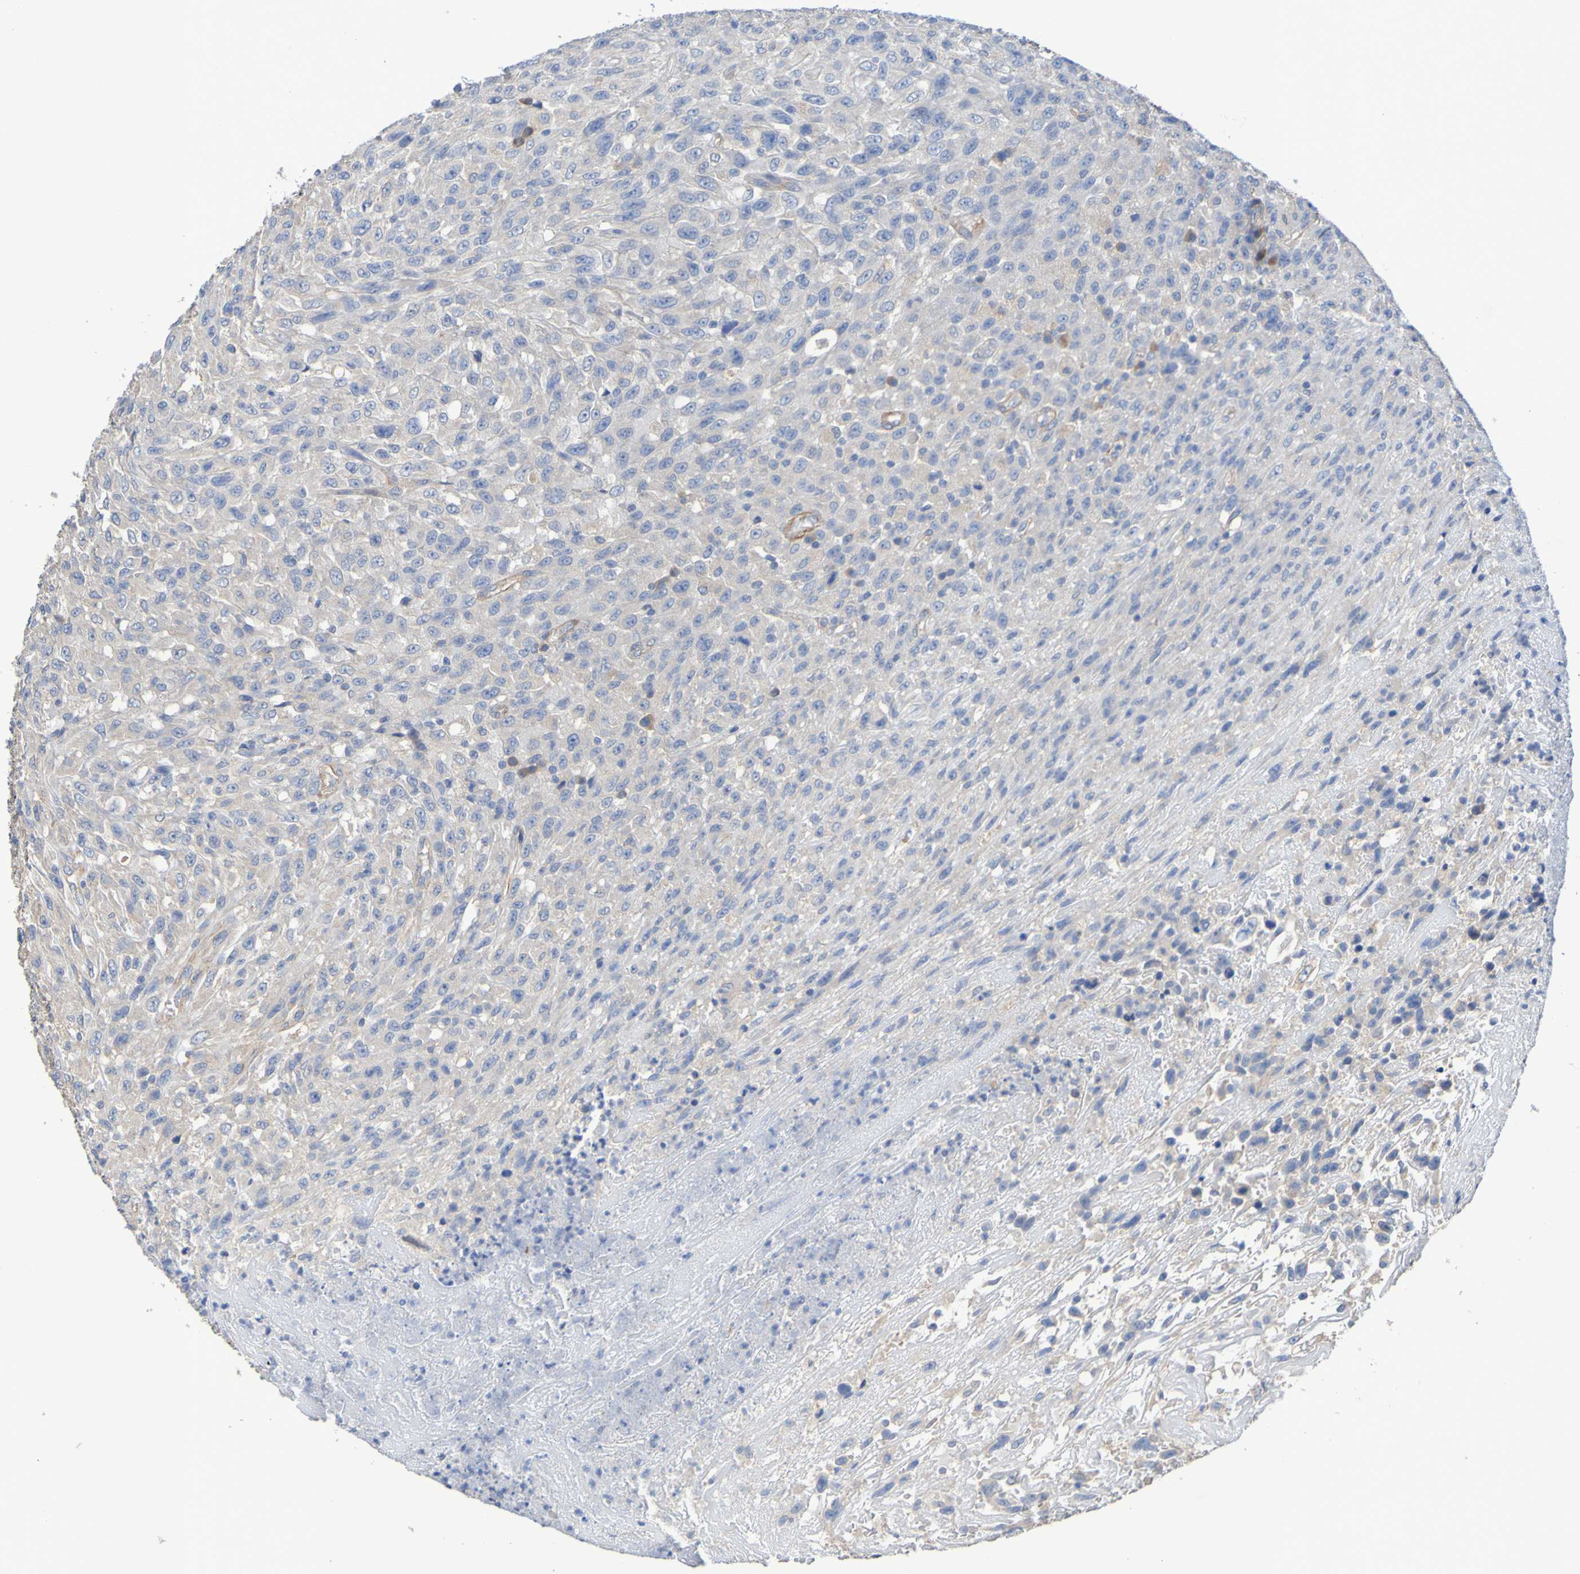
{"staining": {"intensity": "negative", "quantity": "none", "location": "none"}, "tissue": "urothelial cancer", "cell_type": "Tumor cells", "image_type": "cancer", "snomed": [{"axis": "morphology", "description": "Urothelial carcinoma, High grade"}, {"axis": "topography", "description": "Urinary bladder"}], "caption": "IHC photomicrograph of neoplastic tissue: human high-grade urothelial carcinoma stained with DAB displays no significant protein positivity in tumor cells.", "gene": "SRPRB", "patient": {"sex": "male", "age": 66}}